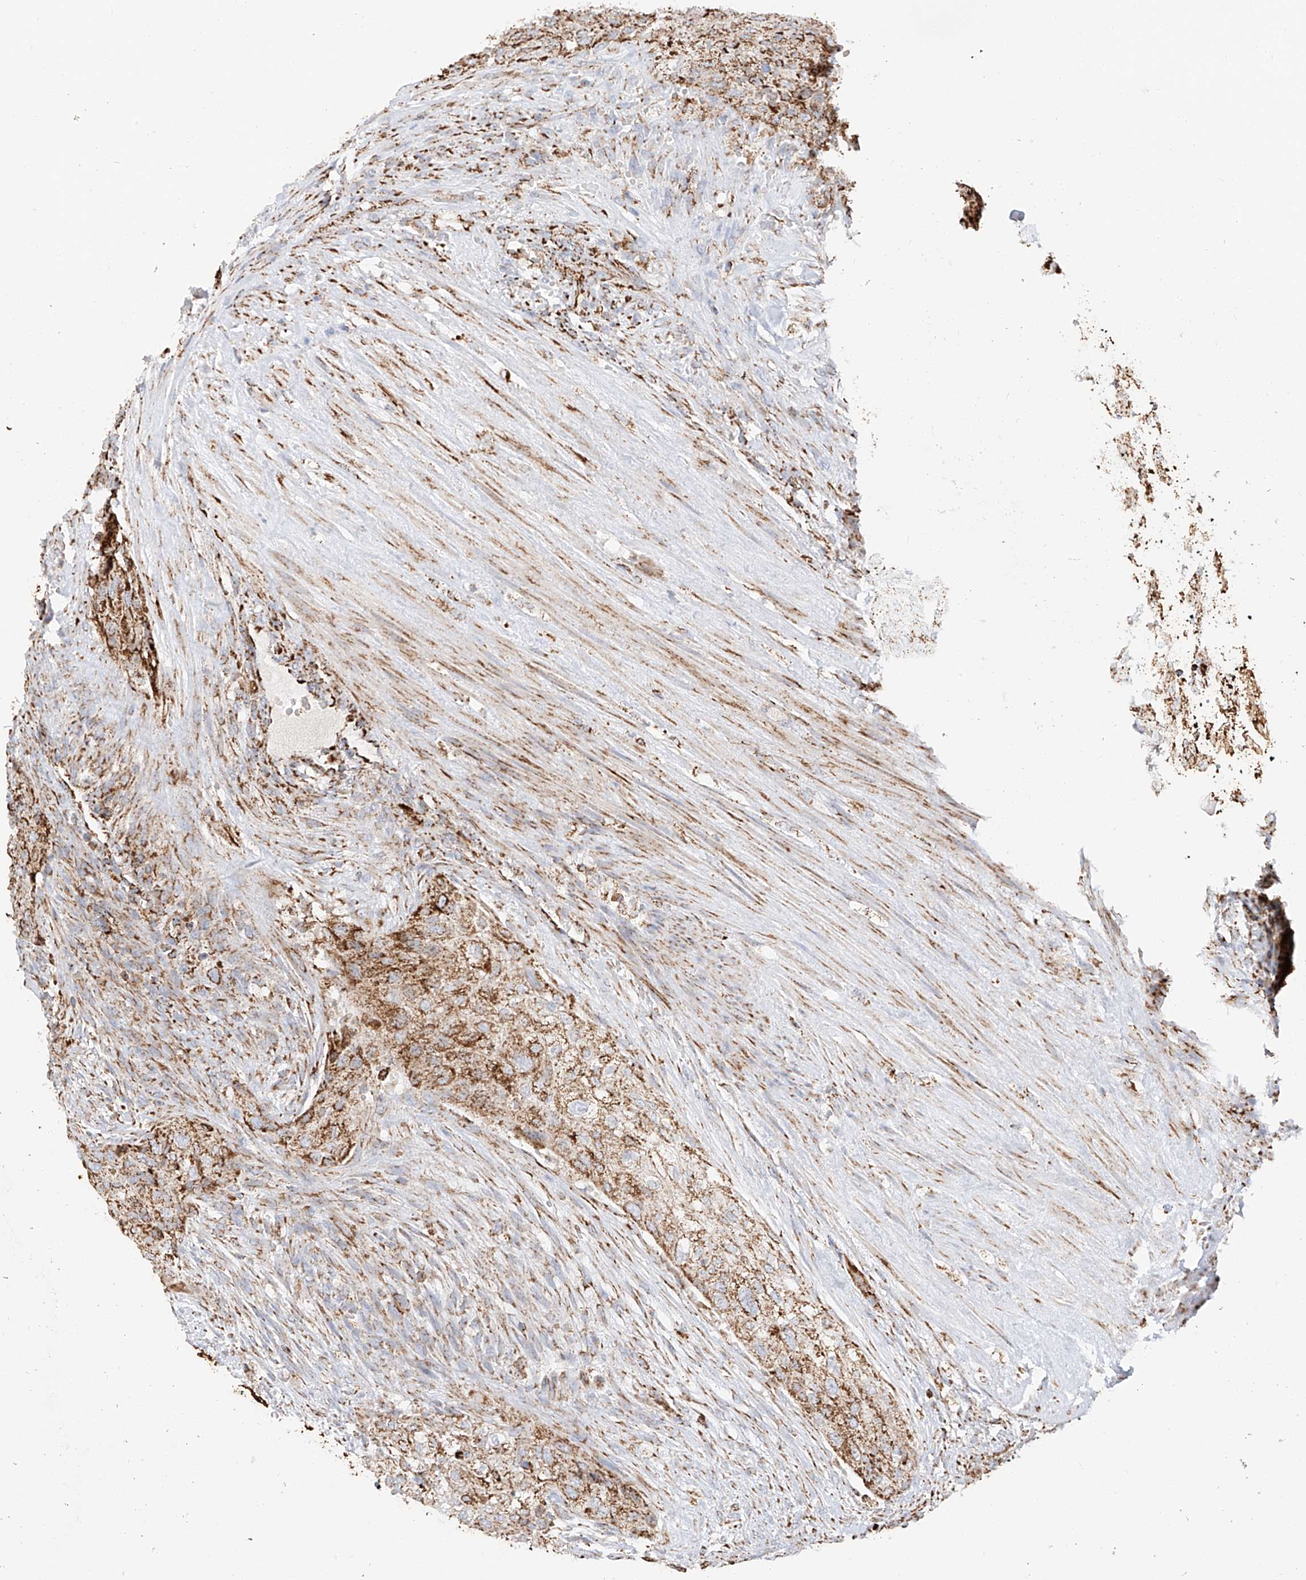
{"staining": {"intensity": "moderate", "quantity": ">75%", "location": "cytoplasmic/membranous"}, "tissue": "urothelial cancer", "cell_type": "Tumor cells", "image_type": "cancer", "snomed": [{"axis": "morphology", "description": "Urothelial carcinoma, High grade"}, {"axis": "topography", "description": "Urinary bladder"}], "caption": "This image reveals urothelial carcinoma (high-grade) stained with IHC to label a protein in brown. The cytoplasmic/membranous of tumor cells show moderate positivity for the protein. Nuclei are counter-stained blue.", "gene": "TTC27", "patient": {"sex": "male", "age": 35}}